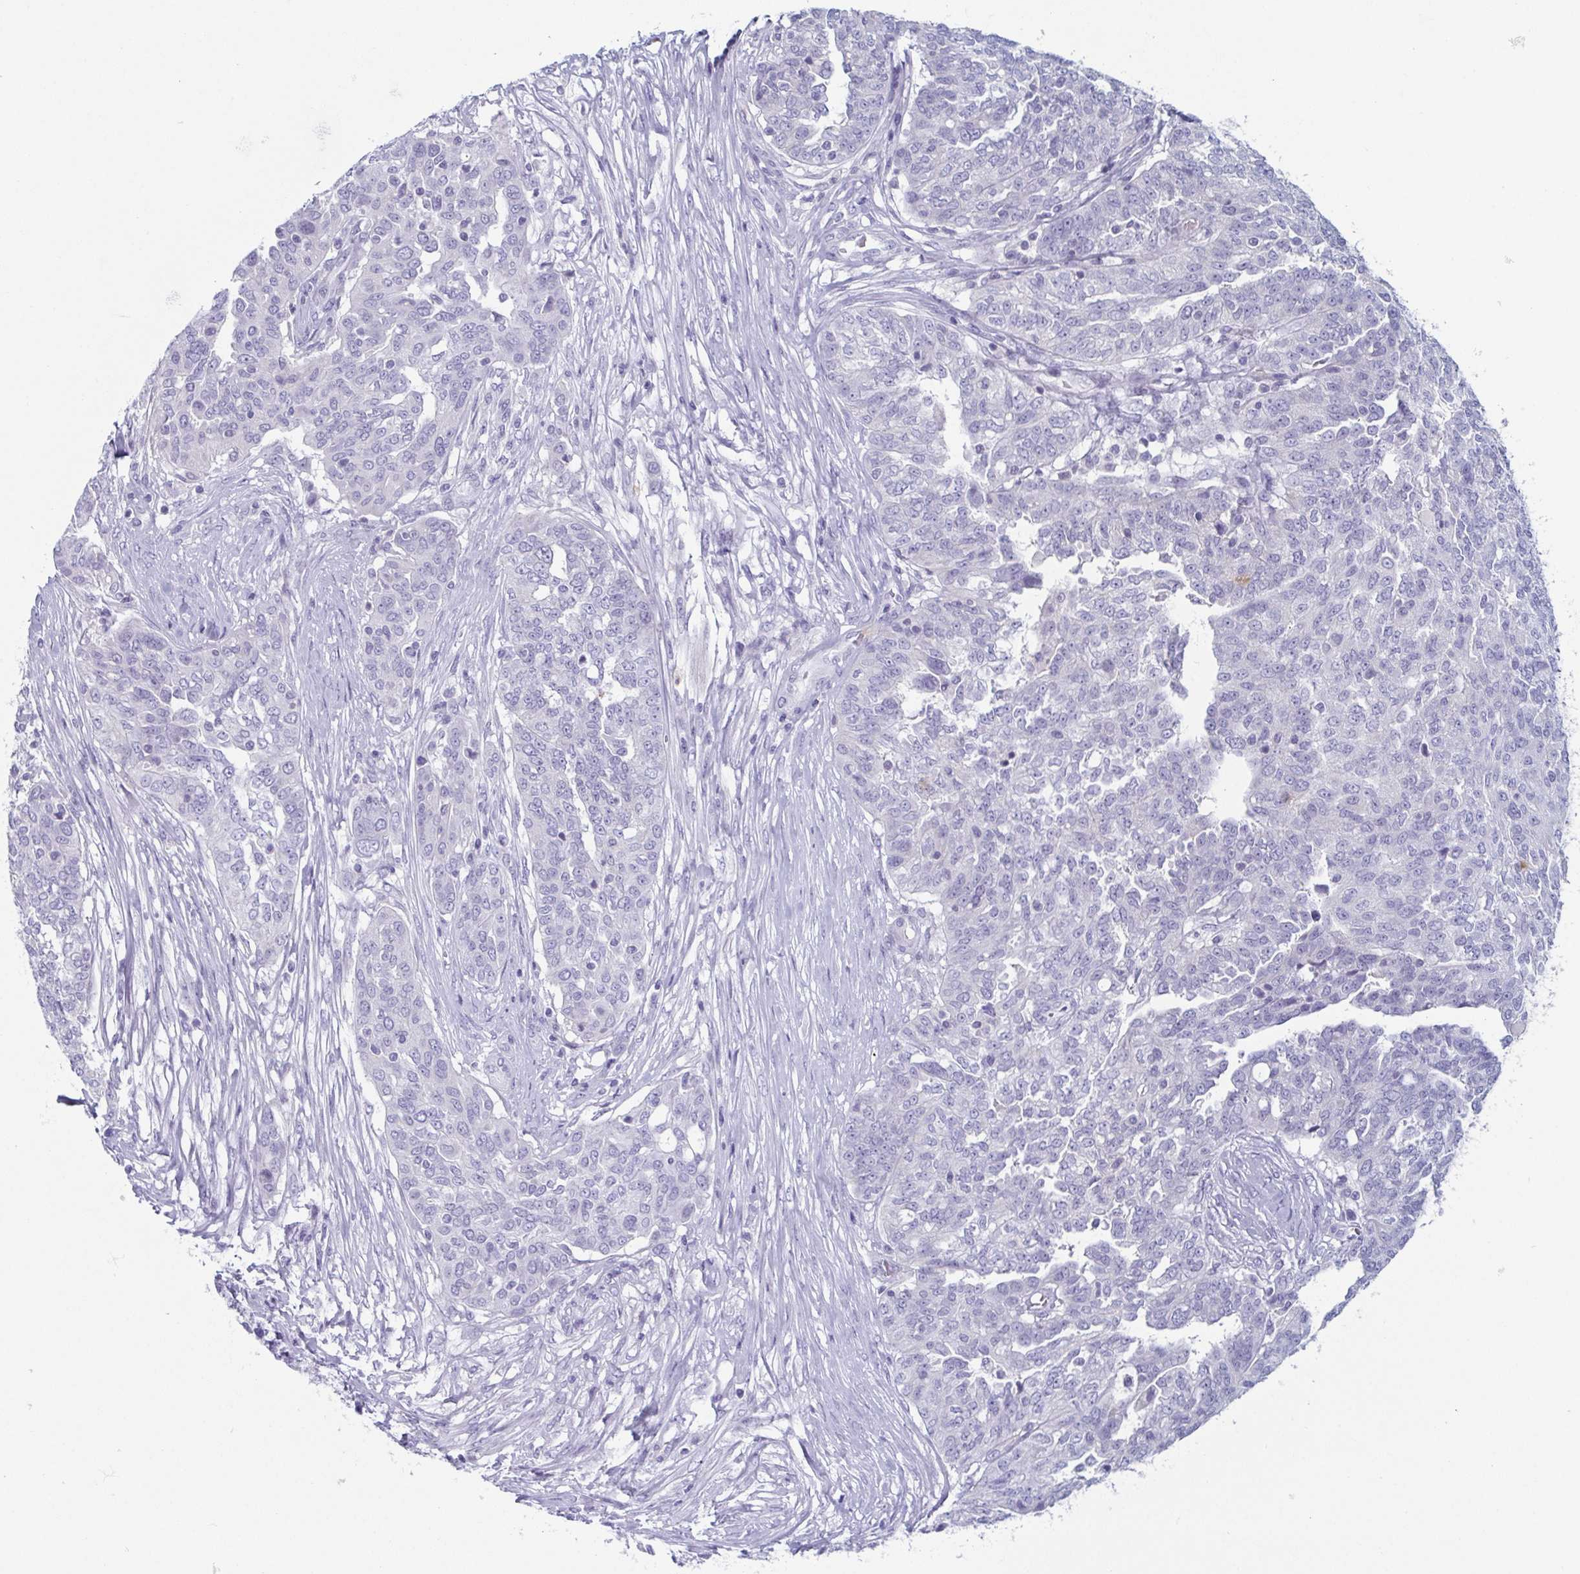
{"staining": {"intensity": "negative", "quantity": "none", "location": "none"}, "tissue": "ovarian cancer", "cell_type": "Tumor cells", "image_type": "cancer", "snomed": [{"axis": "morphology", "description": "Cystadenocarcinoma, serous, NOS"}, {"axis": "topography", "description": "Ovary"}], "caption": "Photomicrograph shows no significant protein expression in tumor cells of serous cystadenocarcinoma (ovarian).", "gene": "LYRM2", "patient": {"sex": "female", "age": 67}}